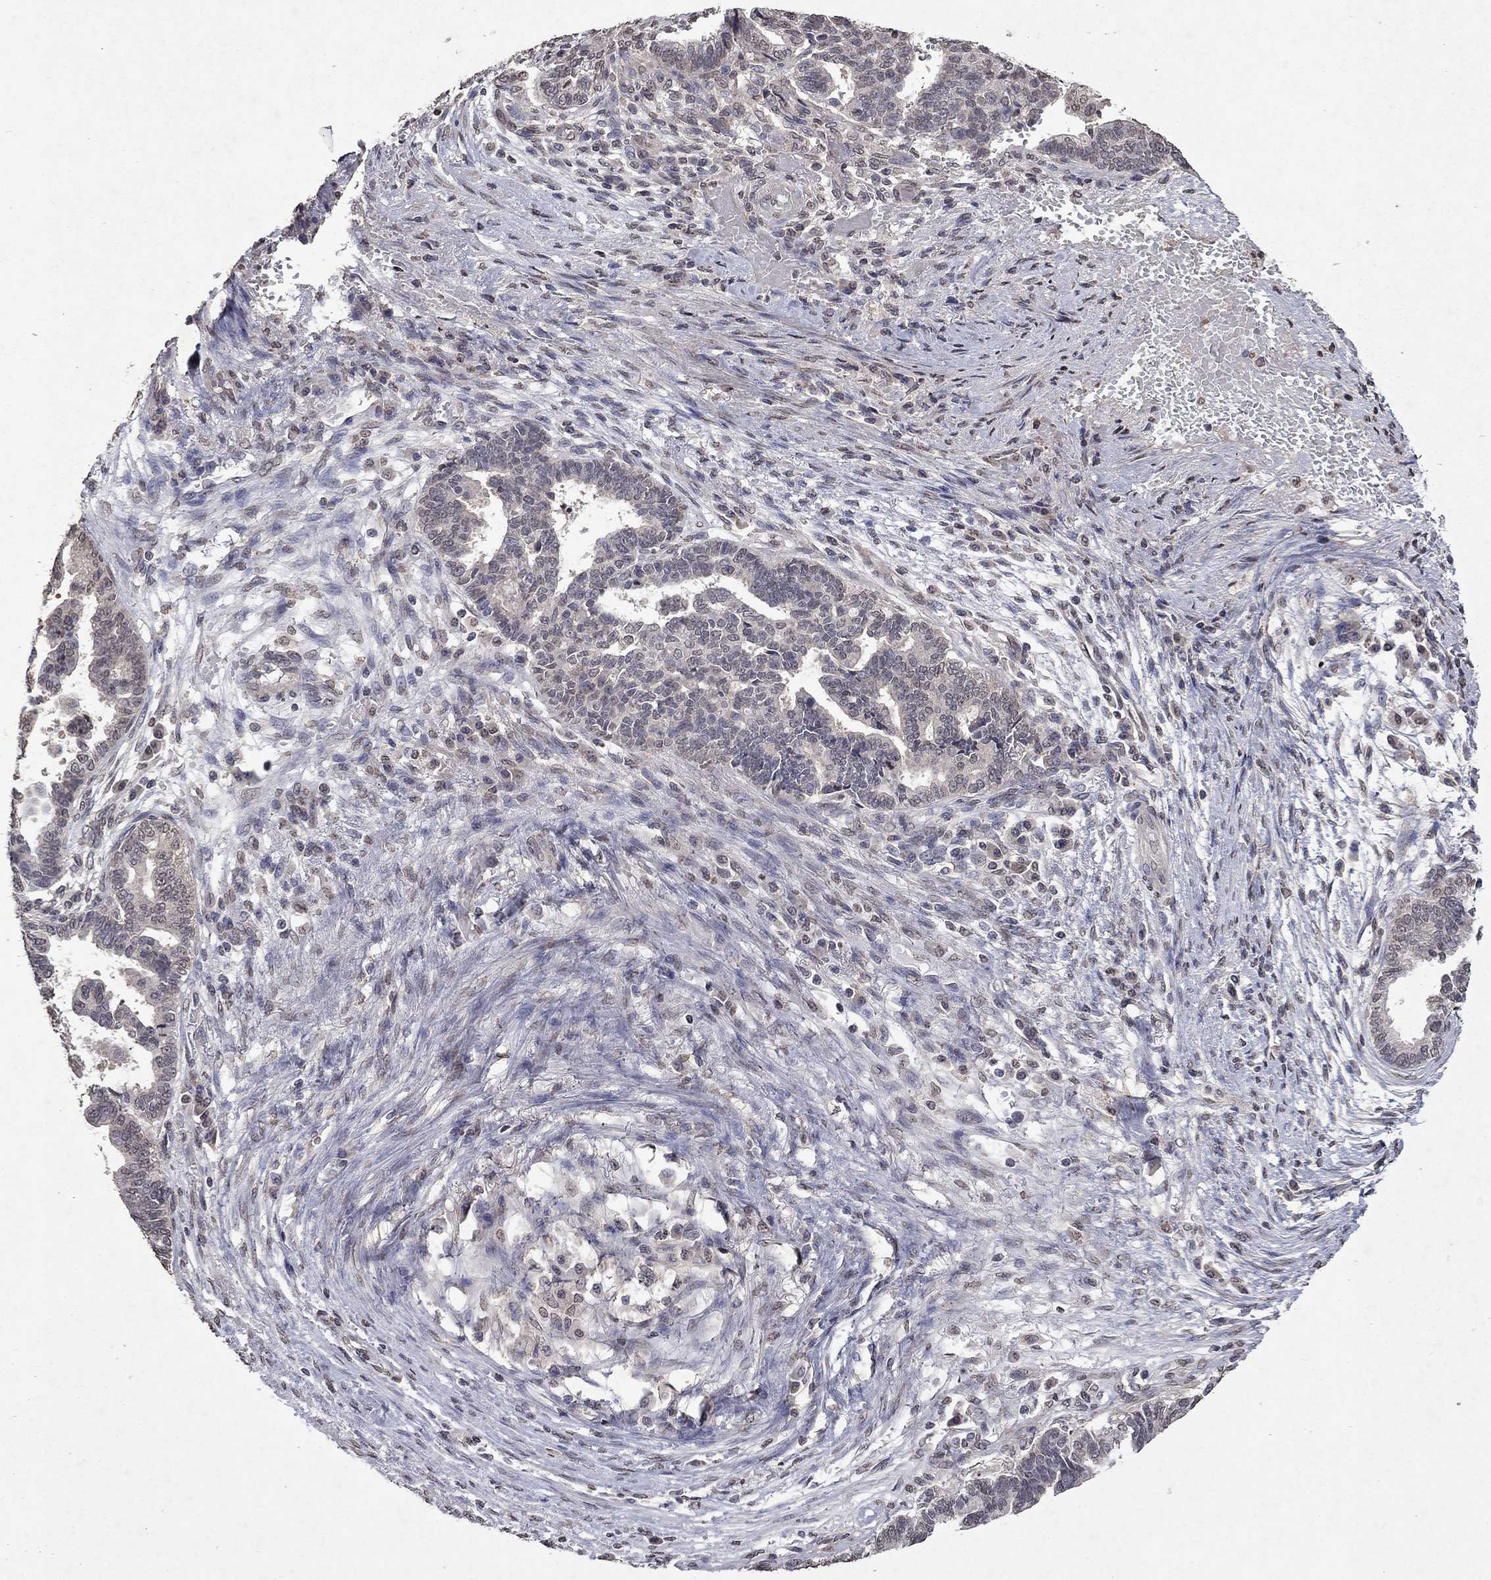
{"staining": {"intensity": "weak", "quantity": "<25%", "location": "cytoplasmic/membranous"}, "tissue": "stomach cancer", "cell_type": "Tumor cells", "image_type": "cancer", "snomed": [{"axis": "morphology", "description": "Adenocarcinoma, NOS"}, {"axis": "topography", "description": "Stomach"}], "caption": "IHC of stomach cancer shows no positivity in tumor cells. (Stains: DAB immunohistochemistry (IHC) with hematoxylin counter stain, Microscopy: brightfield microscopy at high magnification).", "gene": "TTC38", "patient": {"sex": "male", "age": 83}}